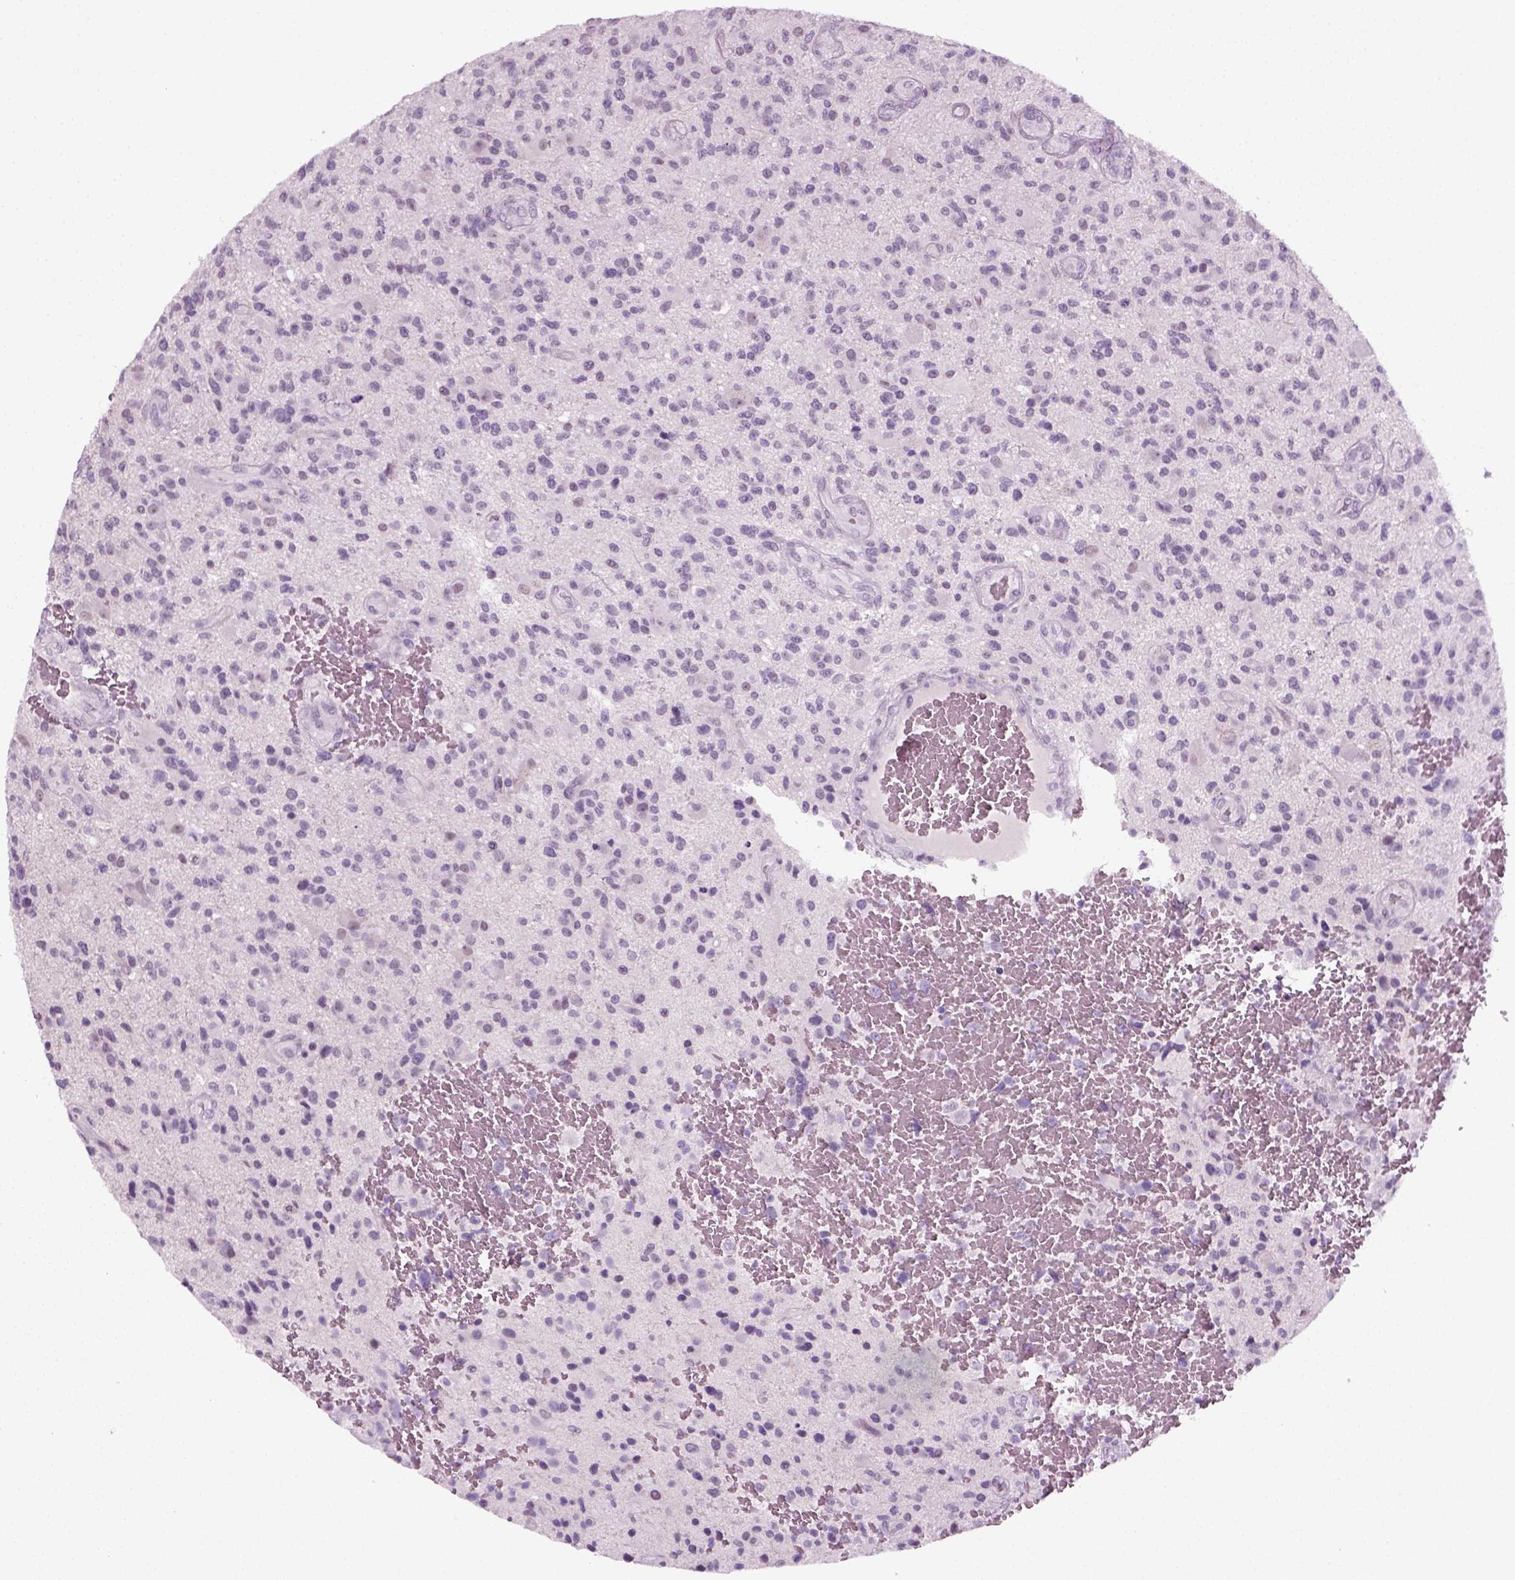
{"staining": {"intensity": "negative", "quantity": "none", "location": "none"}, "tissue": "glioma", "cell_type": "Tumor cells", "image_type": "cancer", "snomed": [{"axis": "morphology", "description": "Glioma, malignant, High grade"}, {"axis": "topography", "description": "Brain"}], "caption": "Immunohistochemistry (IHC) of glioma shows no positivity in tumor cells. Nuclei are stained in blue.", "gene": "KRT75", "patient": {"sex": "male", "age": 47}}